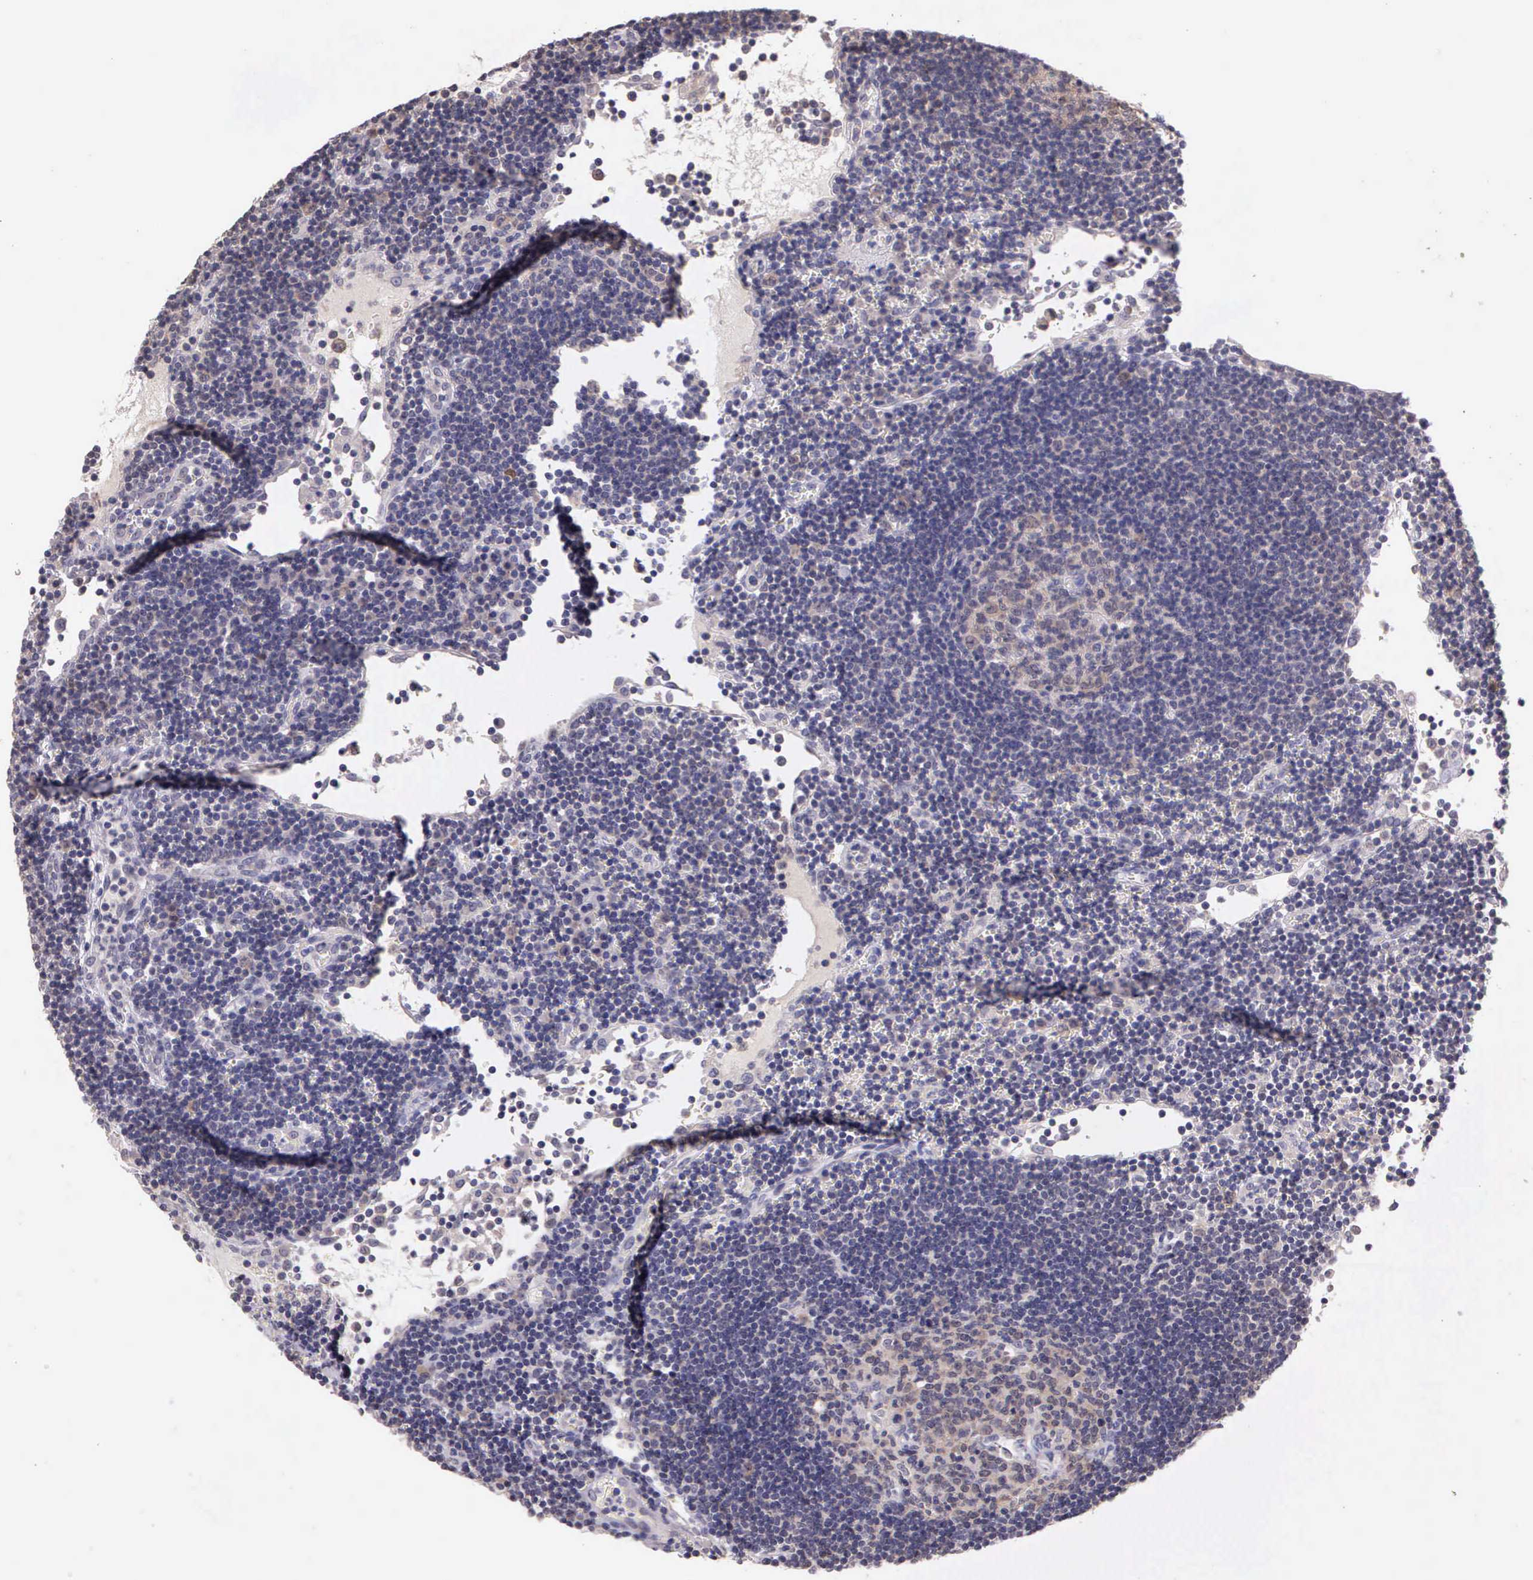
{"staining": {"intensity": "weak", "quantity": "25%-75%", "location": "cytoplasmic/membranous"}, "tissue": "lymph node", "cell_type": "Germinal center cells", "image_type": "normal", "snomed": [{"axis": "morphology", "description": "Normal tissue, NOS"}, {"axis": "topography", "description": "Lymph node"}], "caption": "Benign lymph node reveals weak cytoplasmic/membranous staining in approximately 25%-75% of germinal center cells.", "gene": "IGBP1P2", "patient": {"sex": "male", "age": 54}}